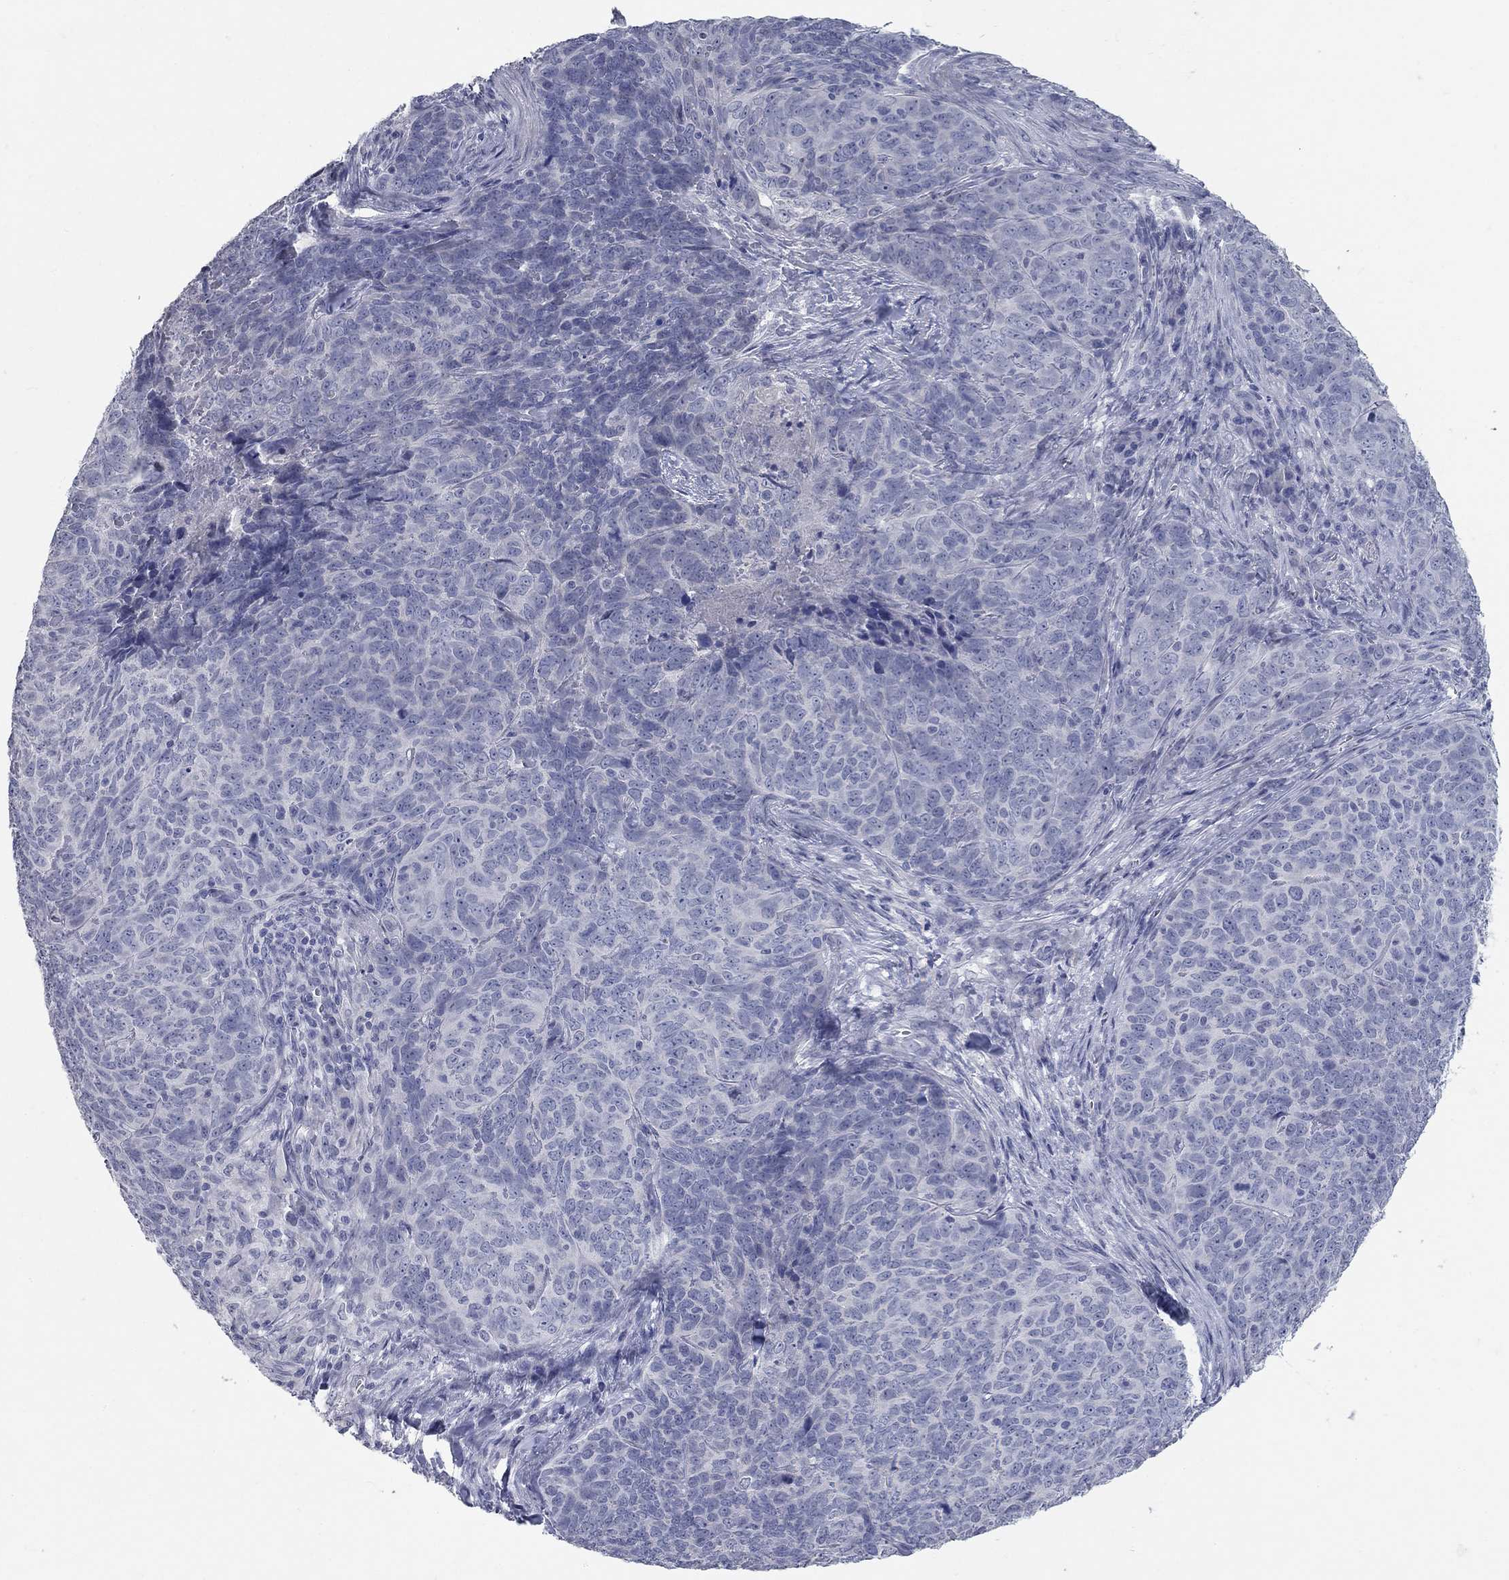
{"staining": {"intensity": "negative", "quantity": "none", "location": "none"}, "tissue": "skin cancer", "cell_type": "Tumor cells", "image_type": "cancer", "snomed": [{"axis": "morphology", "description": "Squamous cell carcinoma, NOS"}, {"axis": "topography", "description": "Skin"}, {"axis": "topography", "description": "Anal"}], "caption": "Immunohistochemical staining of human squamous cell carcinoma (skin) exhibits no significant expression in tumor cells. (DAB IHC visualized using brightfield microscopy, high magnification).", "gene": "SYT12", "patient": {"sex": "female", "age": 51}}